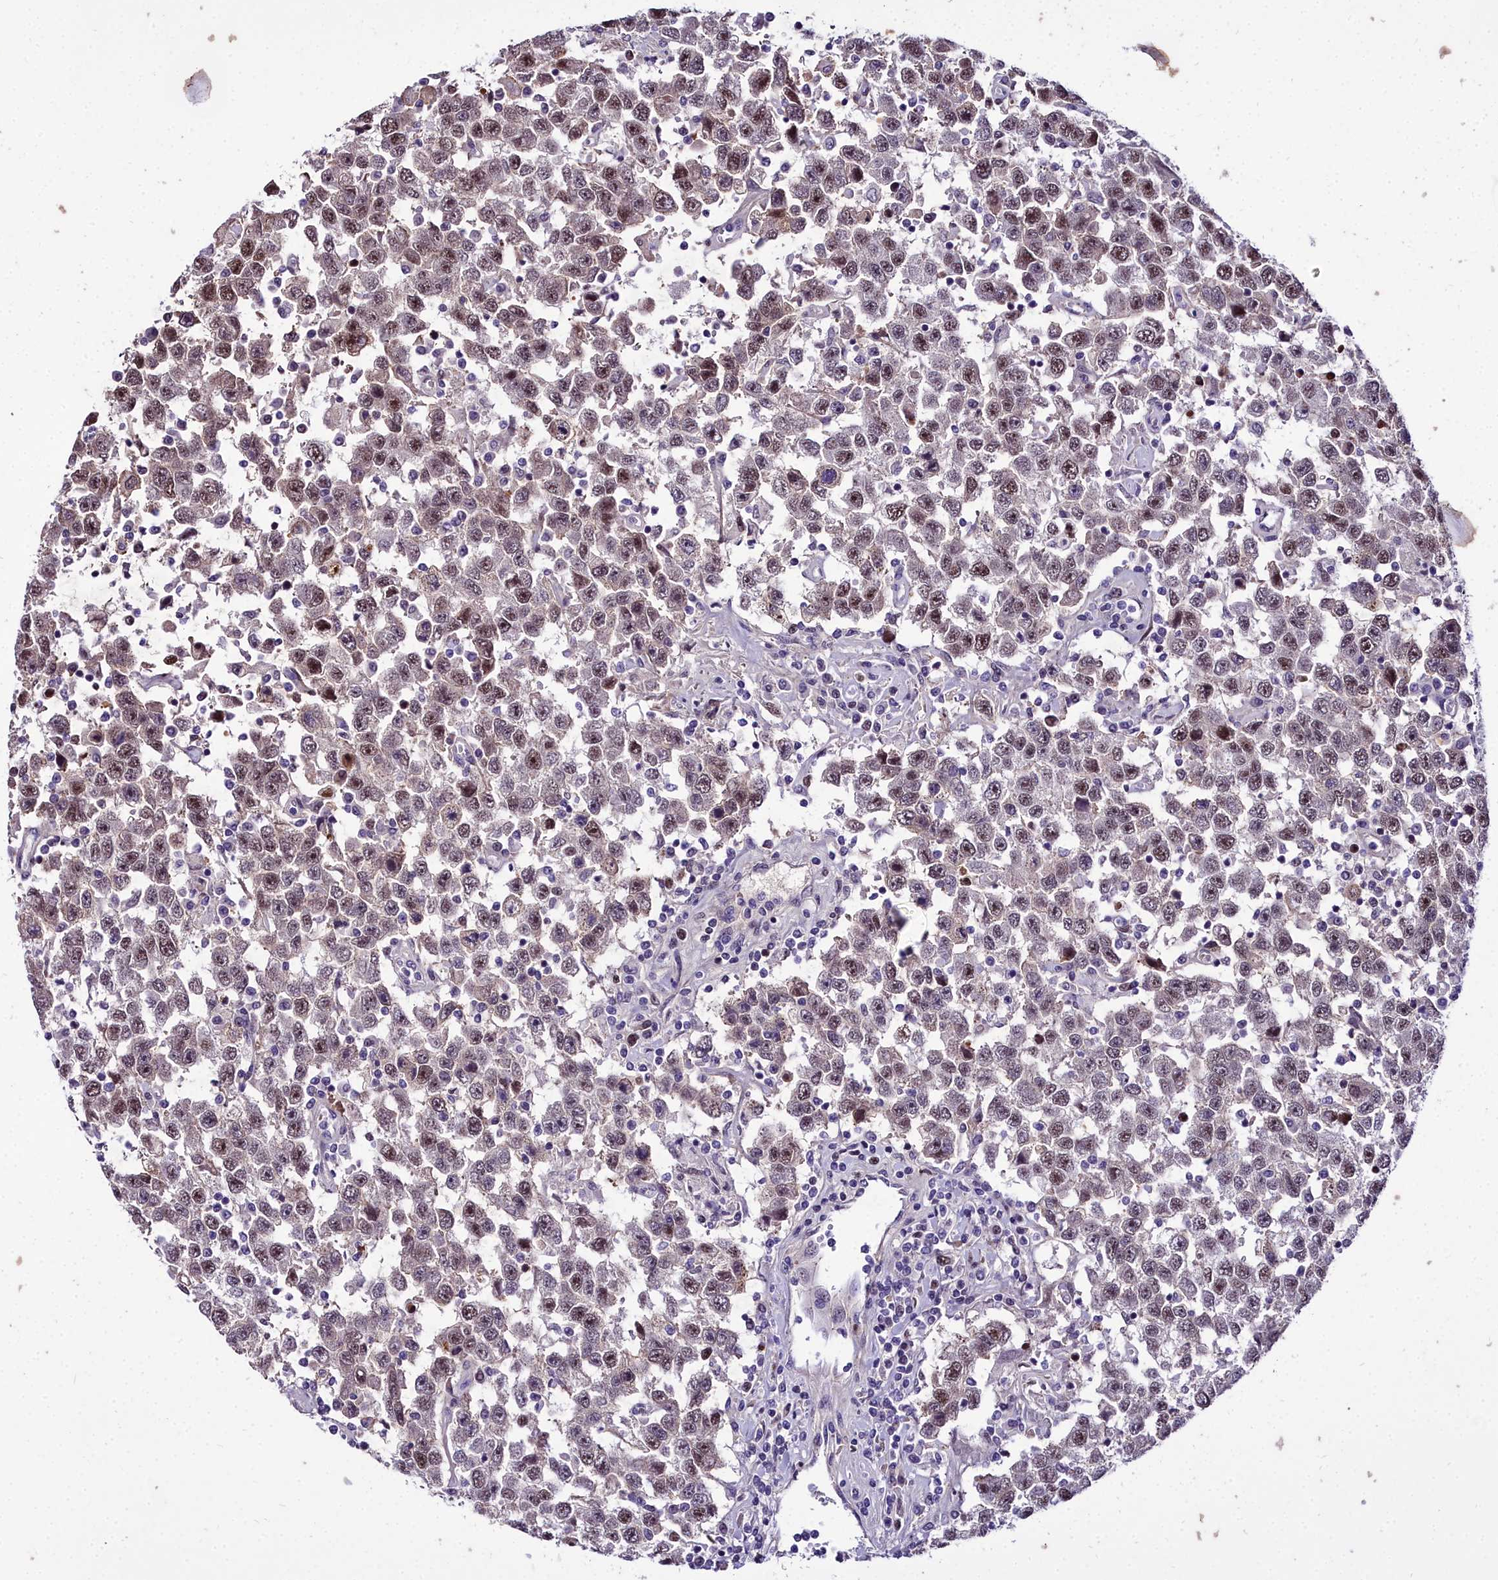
{"staining": {"intensity": "moderate", "quantity": "25%-75%", "location": "nuclear"}, "tissue": "testis cancer", "cell_type": "Tumor cells", "image_type": "cancer", "snomed": [{"axis": "morphology", "description": "Seminoma, NOS"}, {"axis": "topography", "description": "Testis"}], "caption": "Testis cancer was stained to show a protein in brown. There is medium levels of moderate nuclear staining in approximately 25%-75% of tumor cells. (DAB (3,3'-diaminobenzidine) = brown stain, brightfield microscopy at high magnification).", "gene": "TRIML2", "patient": {"sex": "male", "age": 41}}